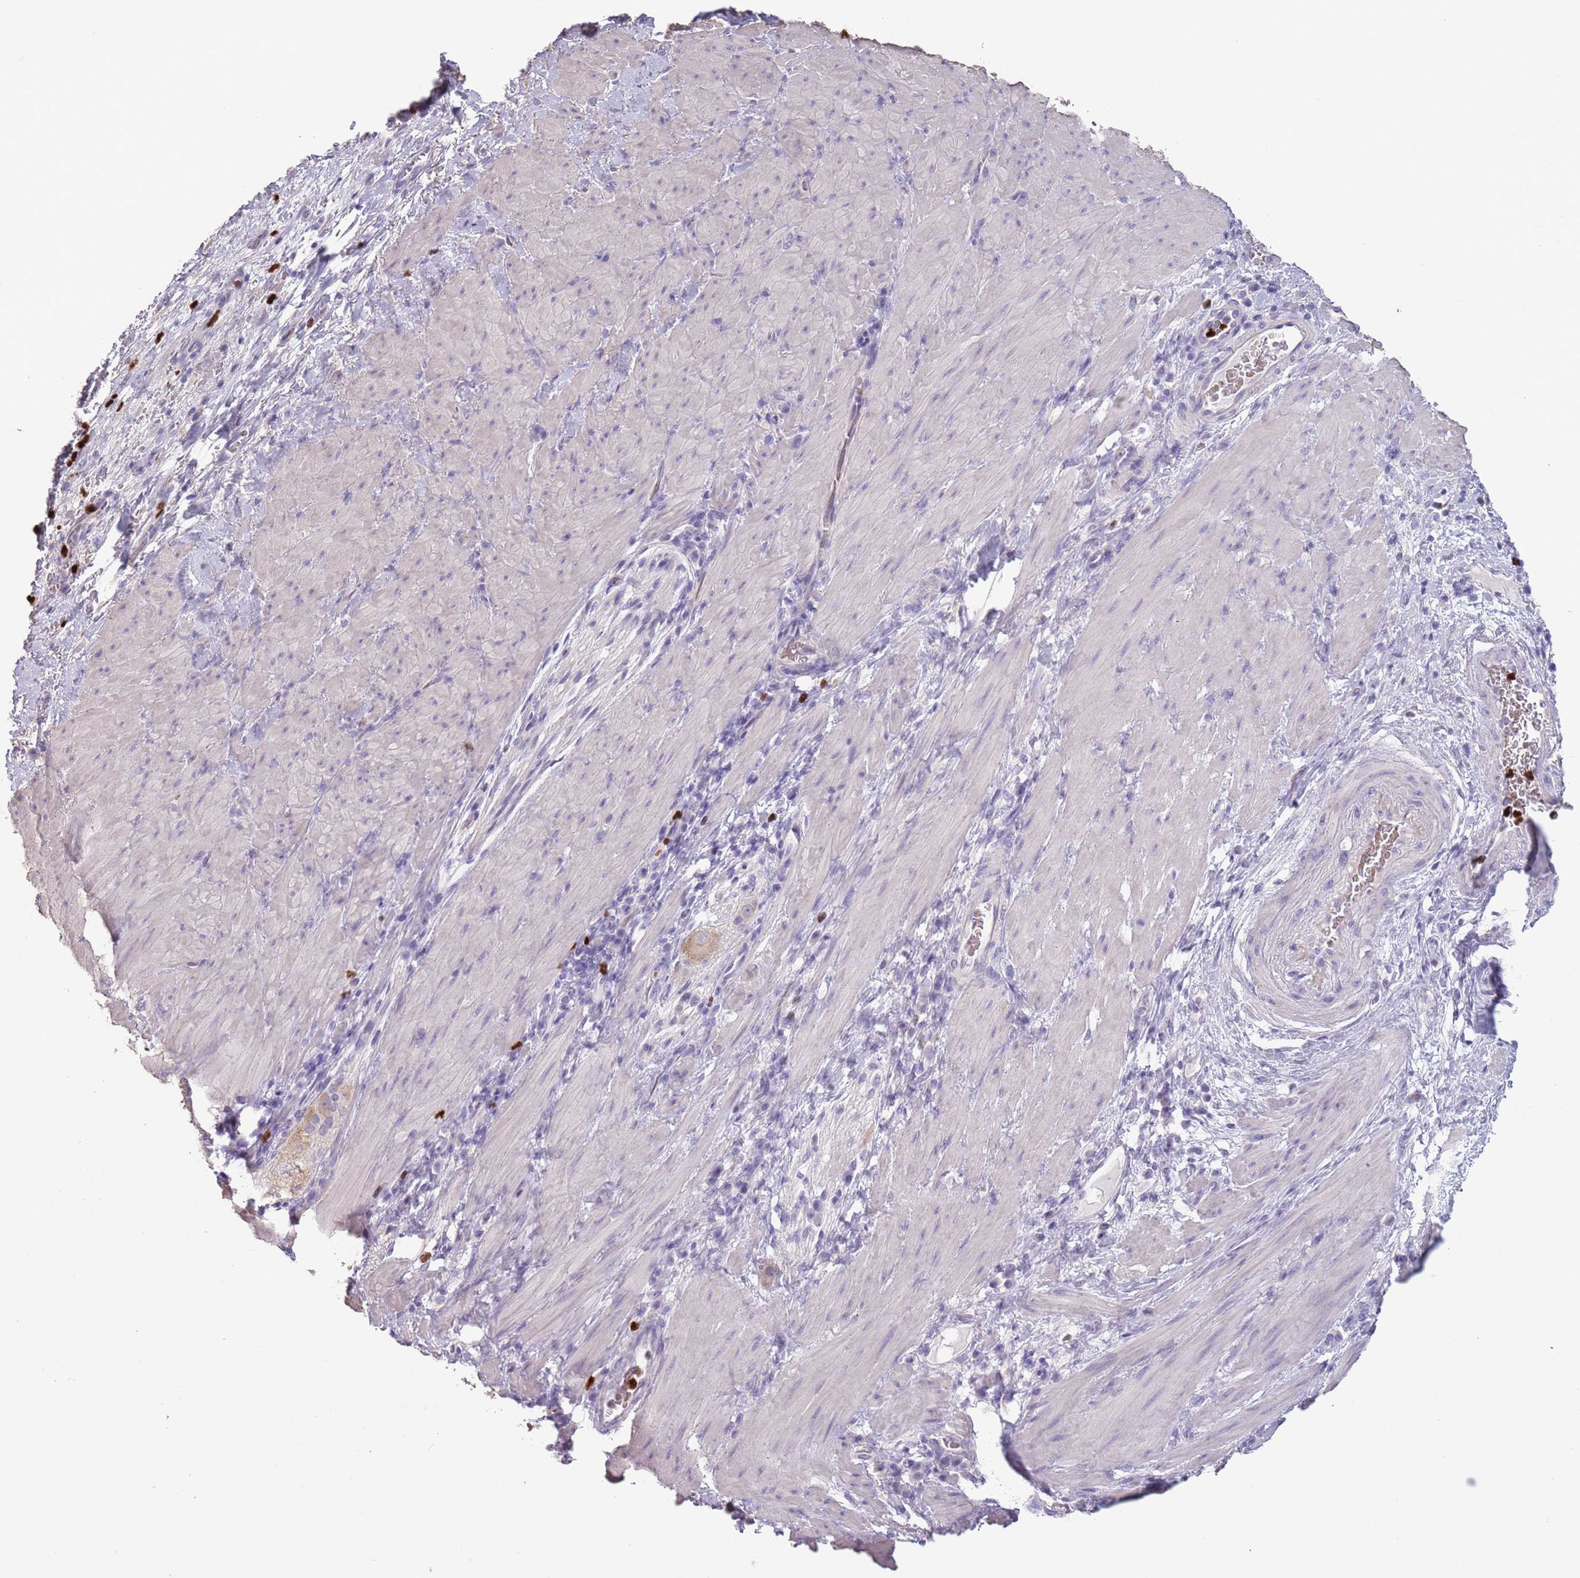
{"staining": {"intensity": "negative", "quantity": "none", "location": "none"}, "tissue": "stomach cancer", "cell_type": "Tumor cells", "image_type": "cancer", "snomed": [{"axis": "morphology", "description": "Normal tissue, NOS"}, {"axis": "morphology", "description": "Adenocarcinoma, NOS"}, {"axis": "topography", "description": "Stomach"}], "caption": "Stomach cancer (adenocarcinoma) stained for a protein using IHC demonstrates no staining tumor cells.", "gene": "CELF6", "patient": {"sex": "female", "age": 64}}